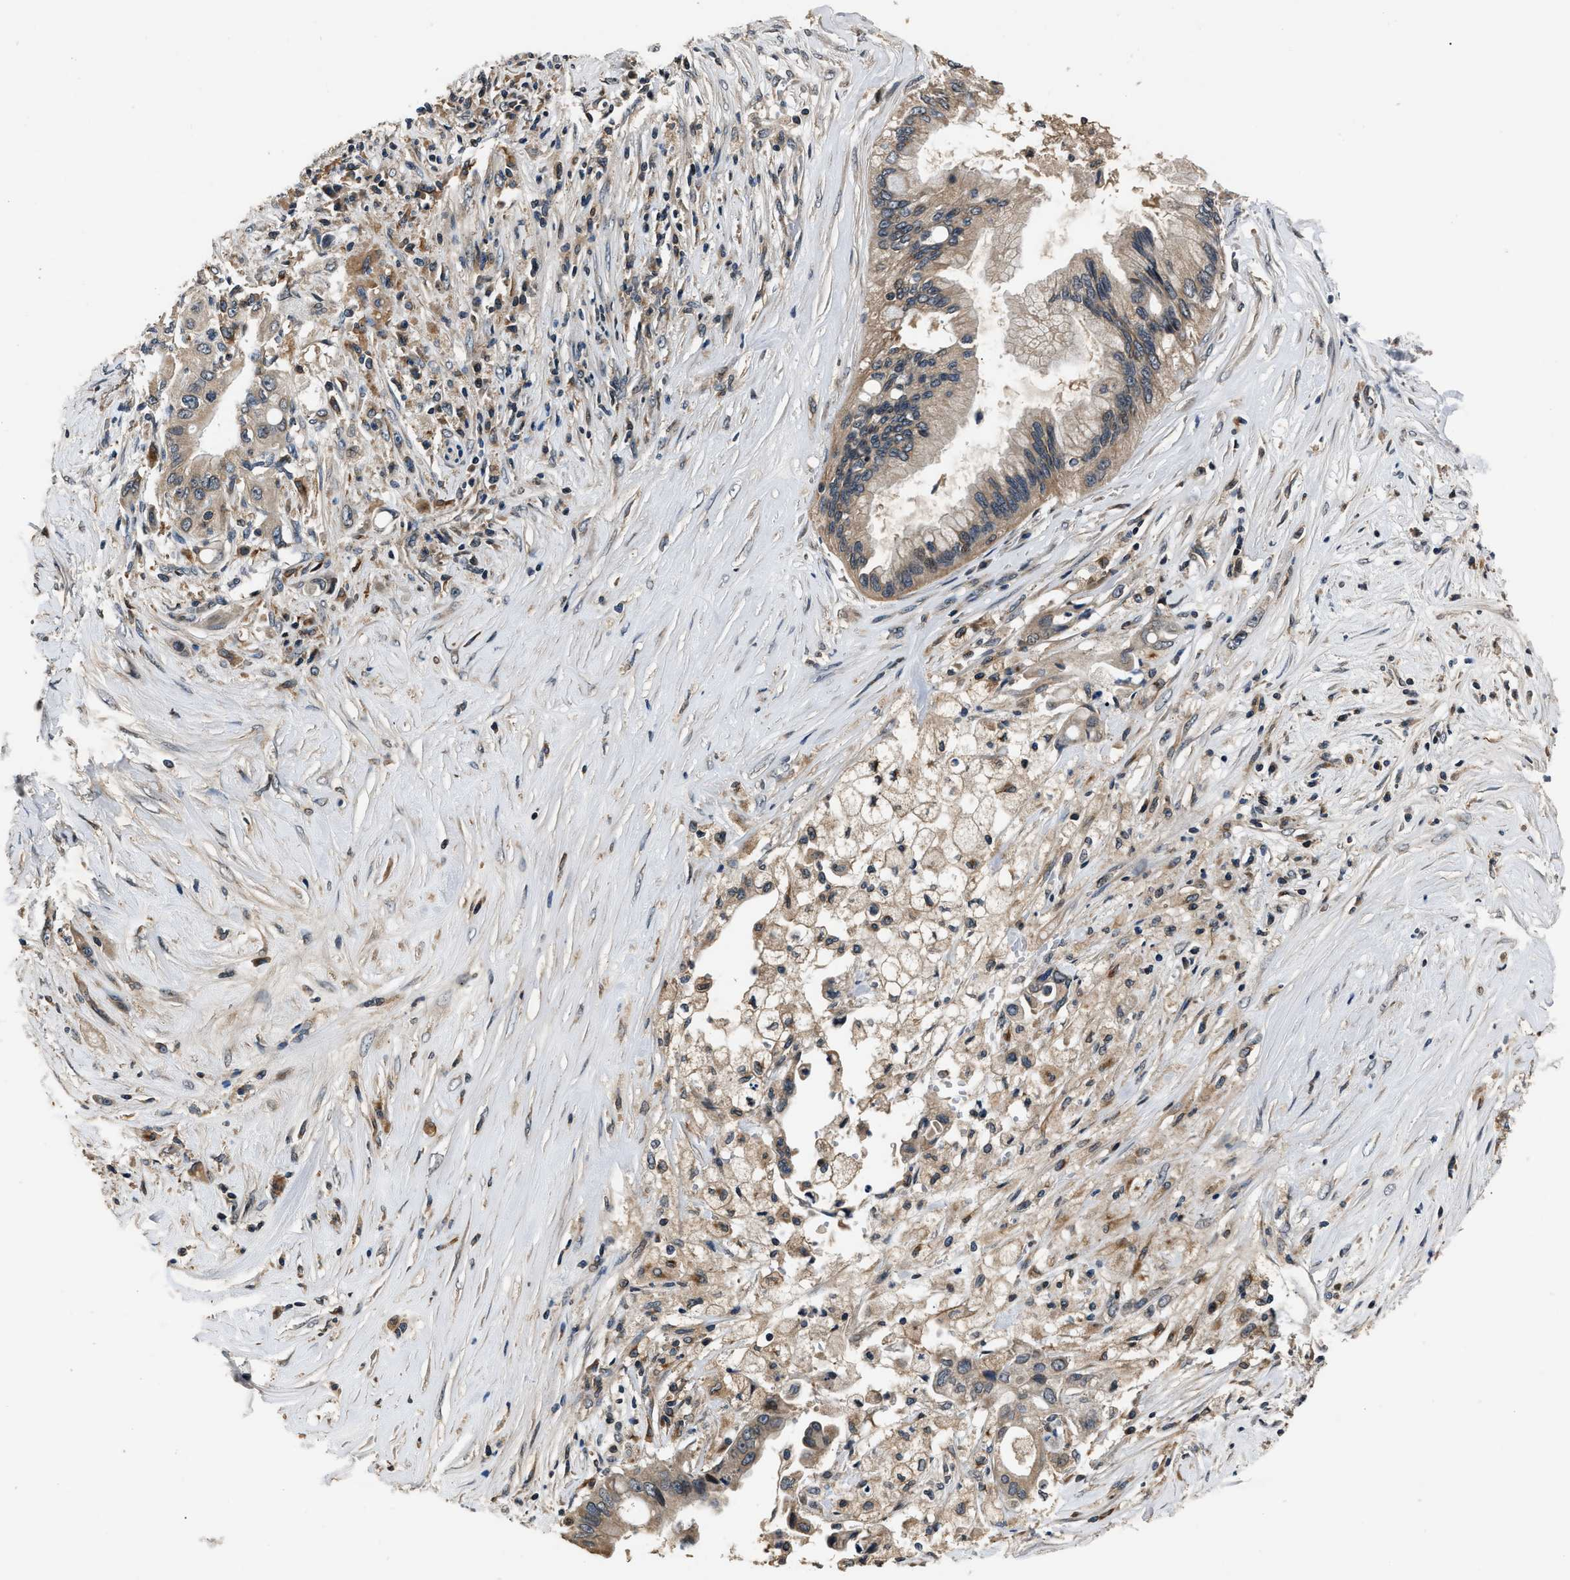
{"staining": {"intensity": "weak", "quantity": ">75%", "location": "cytoplasmic/membranous"}, "tissue": "pancreatic cancer", "cell_type": "Tumor cells", "image_type": "cancer", "snomed": [{"axis": "morphology", "description": "Adenocarcinoma, NOS"}, {"axis": "topography", "description": "Pancreas"}], "caption": "Pancreatic adenocarcinoma tissue demonstrates weak cytoplasmic/membranous positivity in approximately >75% of tumor cells, visualized by immunohistochemistry. The protein is stained brown, and the nuclei are stained in blue (DAB (3,3'-diaminobenzidine) IHC with brightfield microscopy, high magnification).", "gene": "TNRC18", "patient": {"sex": "female", "age": 73}}